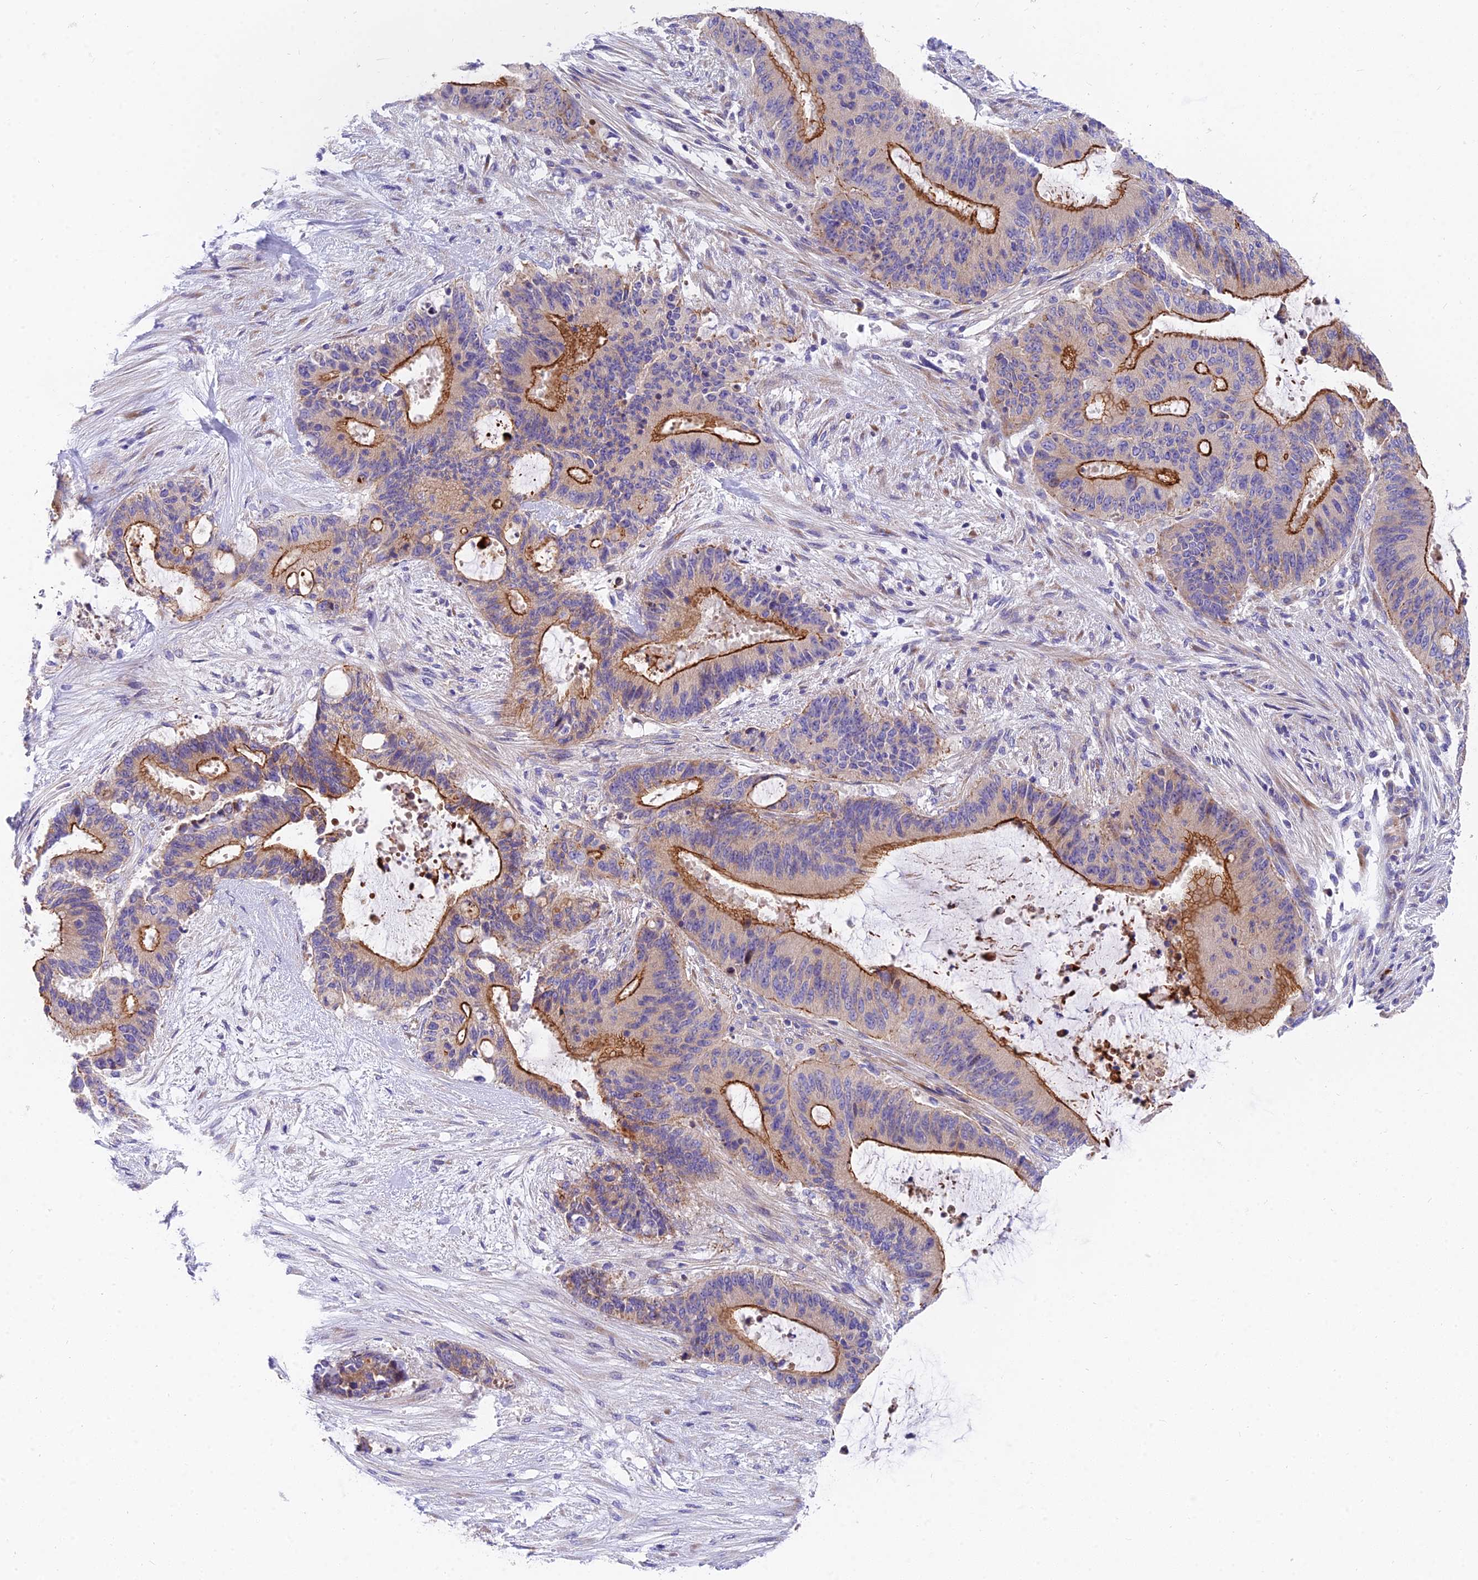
{"staining": {"intensity": "strong", "quantity": "25%-75%", "location": "cytoplasmic/membranous"}, "tissue": "liver cancer", "cell_type": "Tumor cells", "image_type": "cancer", "snomed": [{"axis": "morphology", "description": "Normal tissue, NOS"}, {"axis": "morphology", "description": "Cholangiocarcinoma"}, {"axis": "topography", "description": "Liver"}, {"axis": "topography", "description": "Peripheral nerve tissue"}], "caption": "About 25%-75% of tumor cells in human liver cancer (cholangiocarcinoma) demonstrate strong cytoplasmic/membranous protein expression as visualized by brown immunohistochemical staining.", "gene": "MVB12A", "patient": {"sex": "female", "age": 73}}